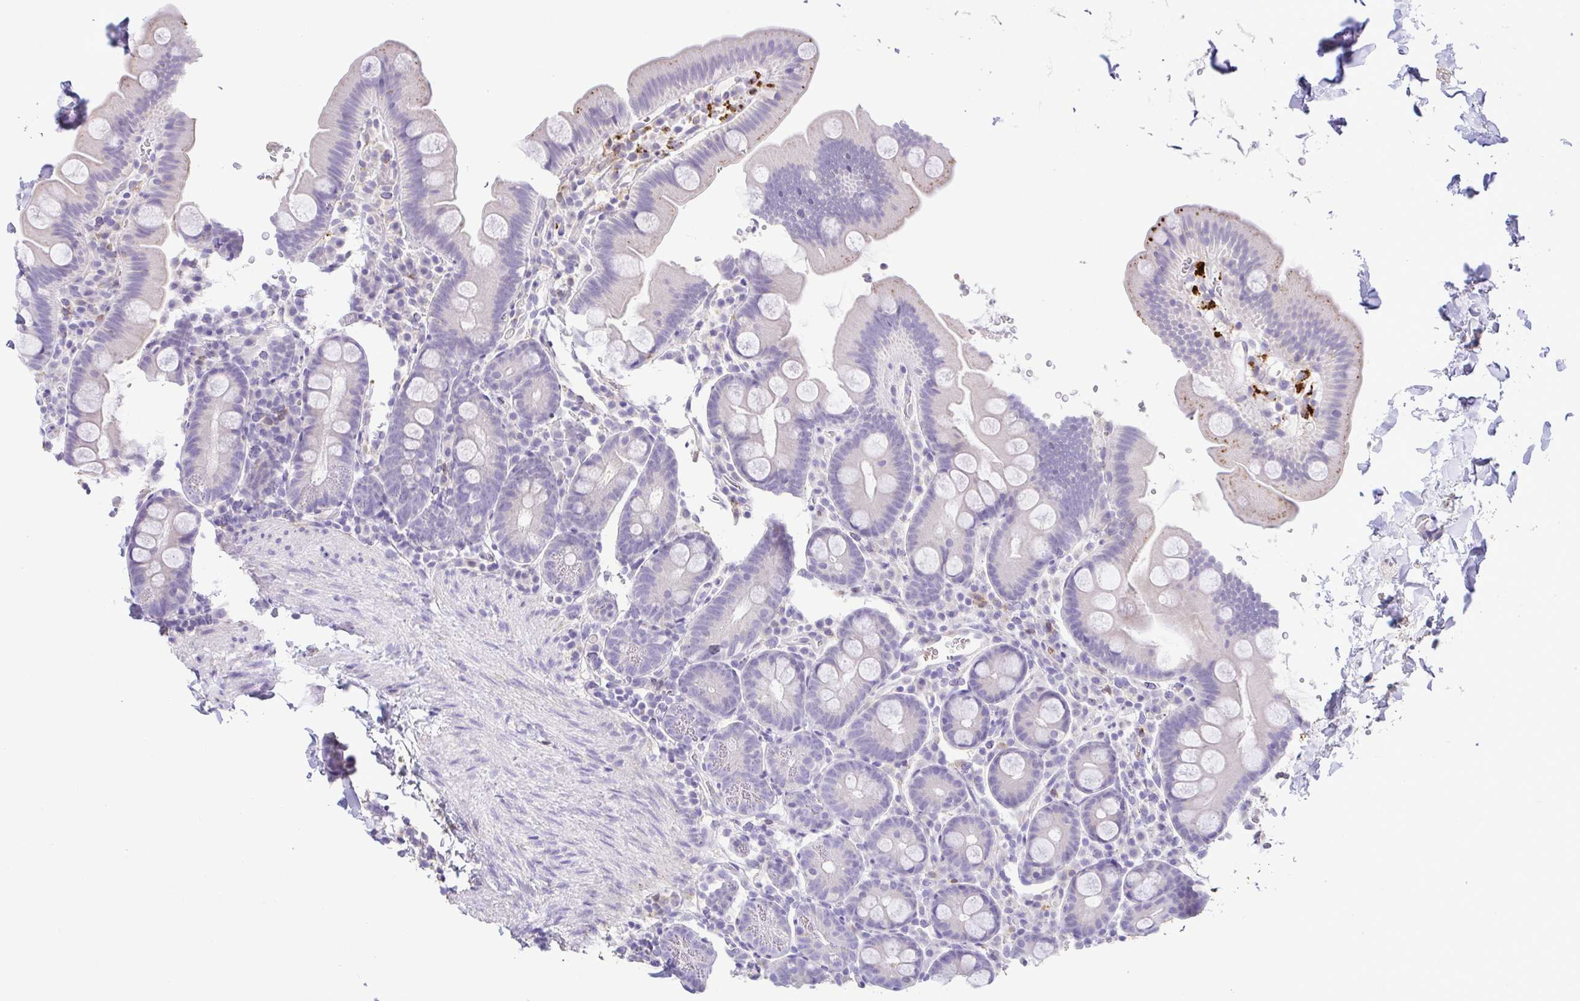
{"staining": {"intensity": "negative", "quantity": "none", "location": "none"}, "tissue": "small intestine", "cell_type": "Glandular cells", "image_type": "normal", "snomed": [{"axis": "morphology", "description": "Normal tissue, NOS"}, {"axis": "topography", "description": "Small intestine"}], "caption": "Protein analysis of normal small intestine displays no significant staining in glandular cells. (Immunohistochemistry (ihc), brightfield microscopy, high magnification).", "gene": "PGLYRP1", "patient": {"sex": "female", "age": 68}}